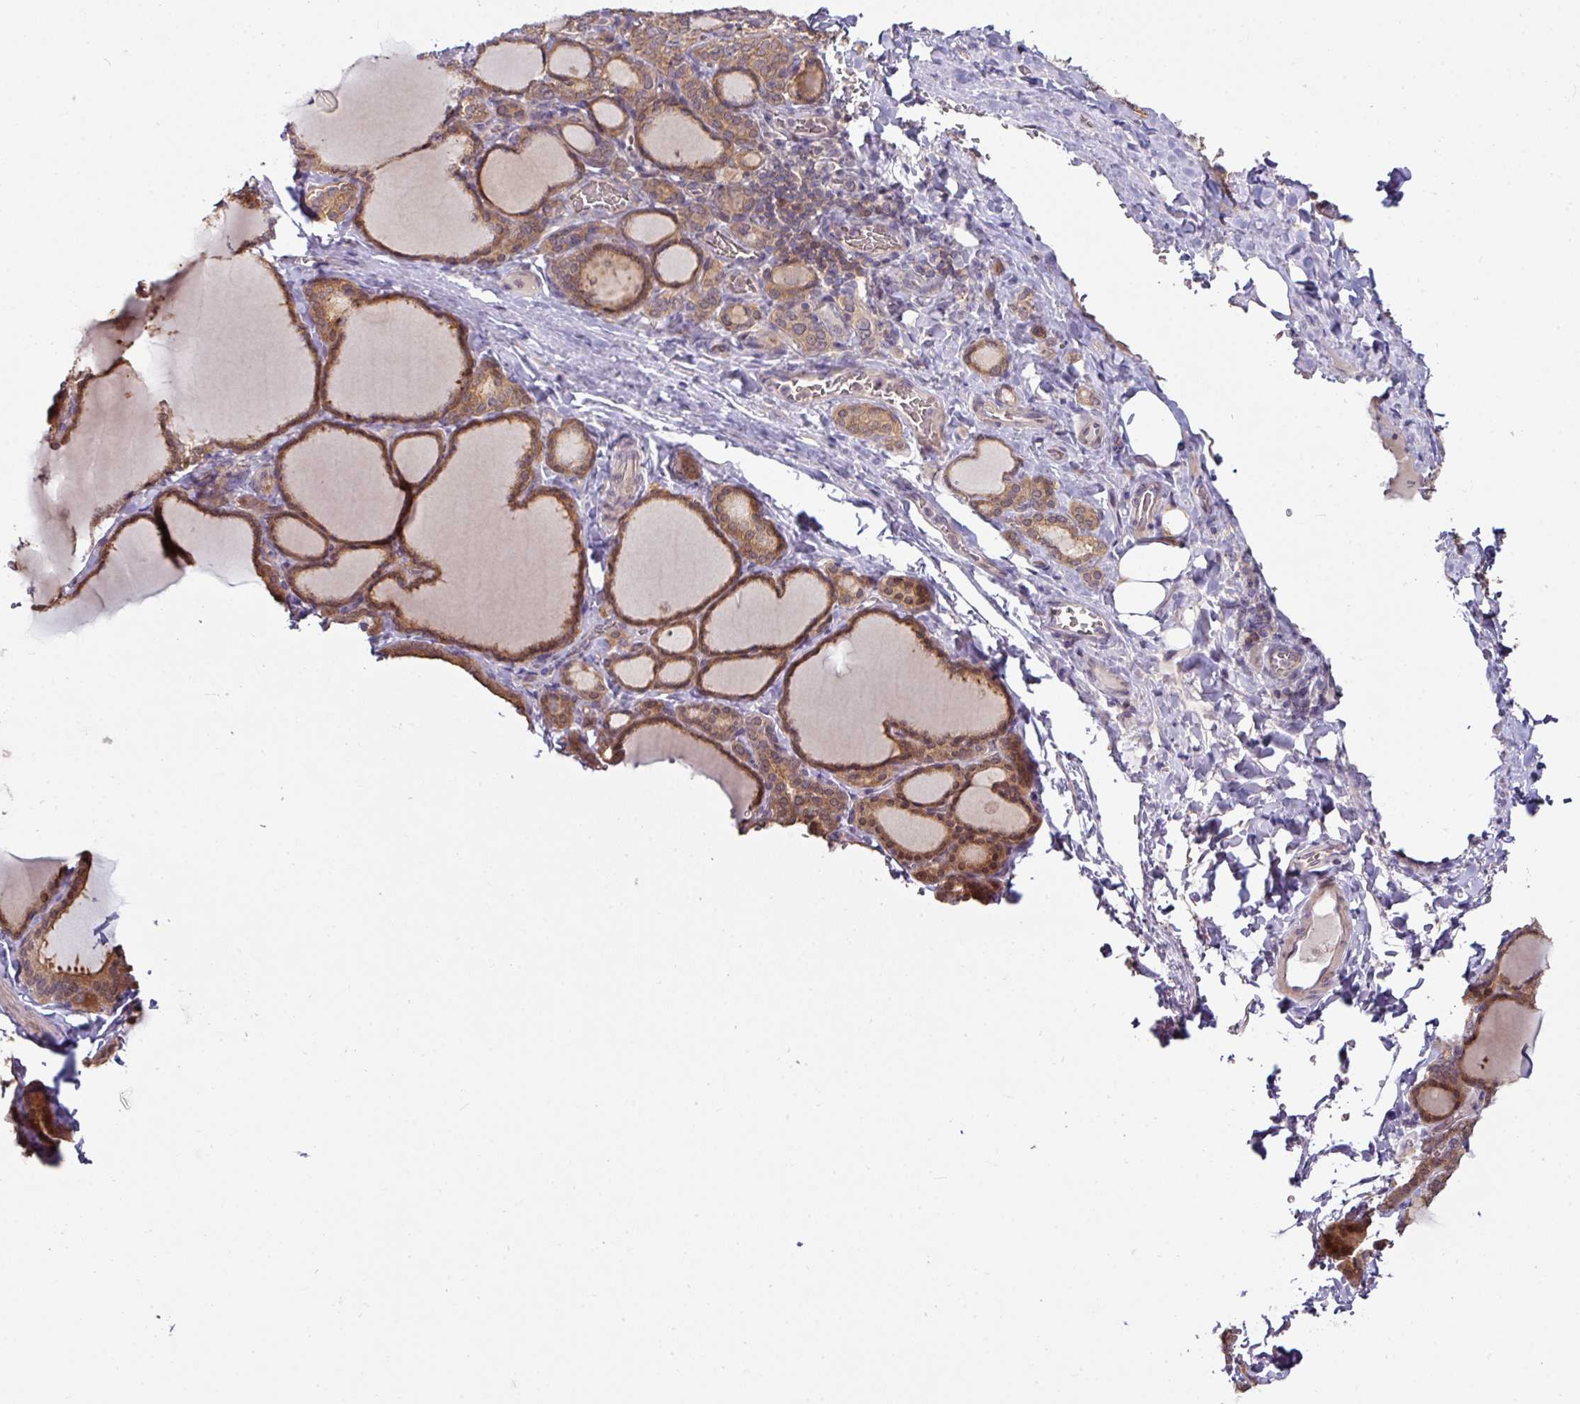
{"staining": {"intensity": "moderate", "quantity": ">75%", "location": "cytoplasmic/membranous"}, "tissue": "thyroid gland", "cell_type": "Glandular cells", "image_type": "normal", "snomed": [{"axis": "morphology", "description": "Normal tissue, NOS"}, {"axis": "topography", "description": "Thyroid gland"}], "caption": "This is a micrograph of IHC staining of normal thyroid gland, which shows moderate expression in the cytoplasmic/membranous of glandular cells.", "gene": "SLAMF6", "patient": {"sex": "female", "age": 31}}